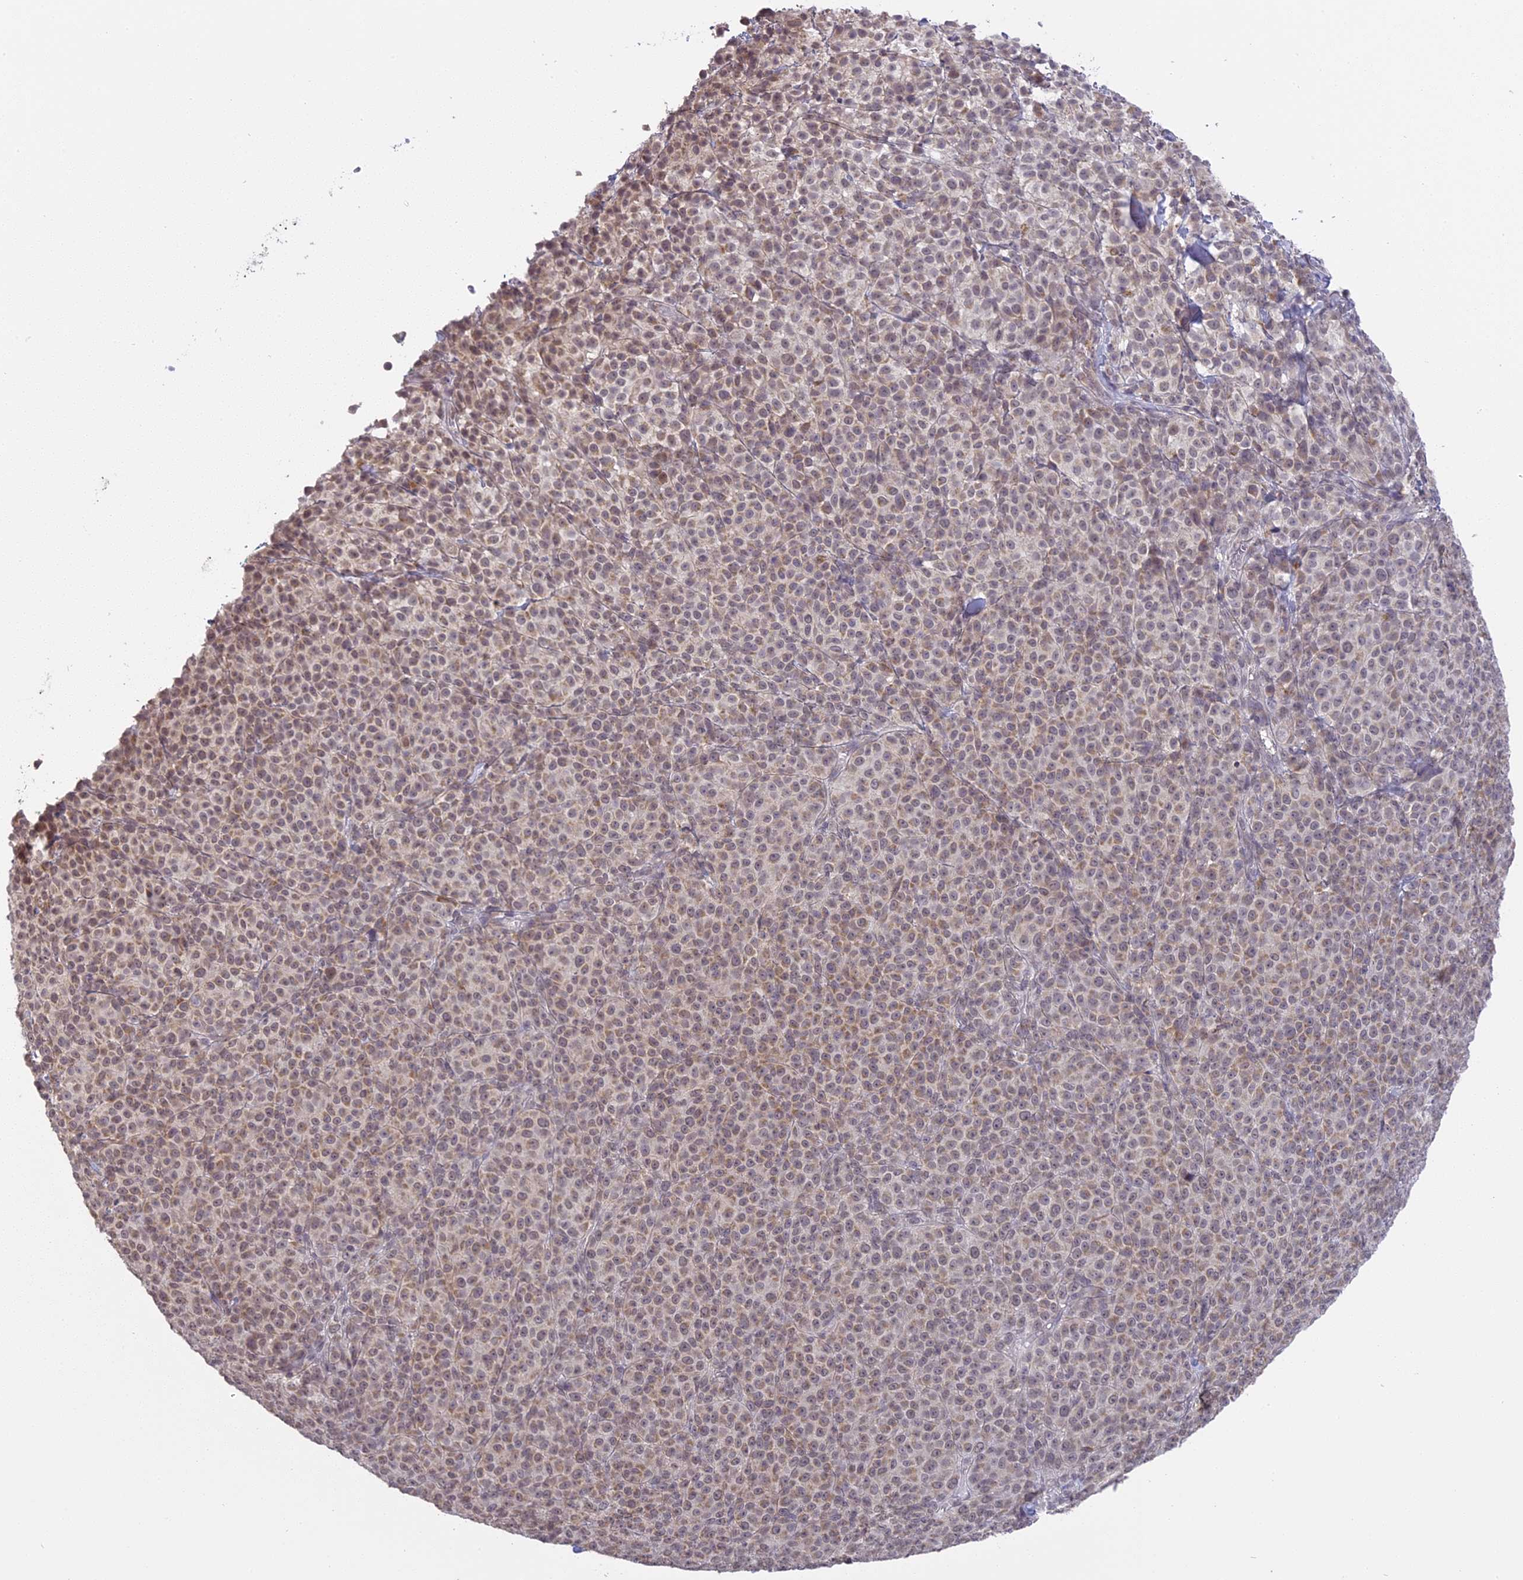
{"staining": {"intensity": "weak", "quantity": ">75%", "location": "cytoplasmic/membranous,nuclear"}, "tissue": "melanoma", "cell_type": "Tumor cells", "image_type": "cancer", "snomed": [{"axis": "morphology", "description": "Normal tissue, NOS"}, {"axis": "morphology", "description": "Malignant melanoma, NOS"}, {"axis": "topography", "description": "Skin"}], "caption": "DAB immunohistochemical staining of melanoma shows weak cytoplasmic/membranous and nuclear protein expression in approximately >75% of tumor cells.", "gene": "ERG28", "patient": {"sex": "female", "age": 34}}